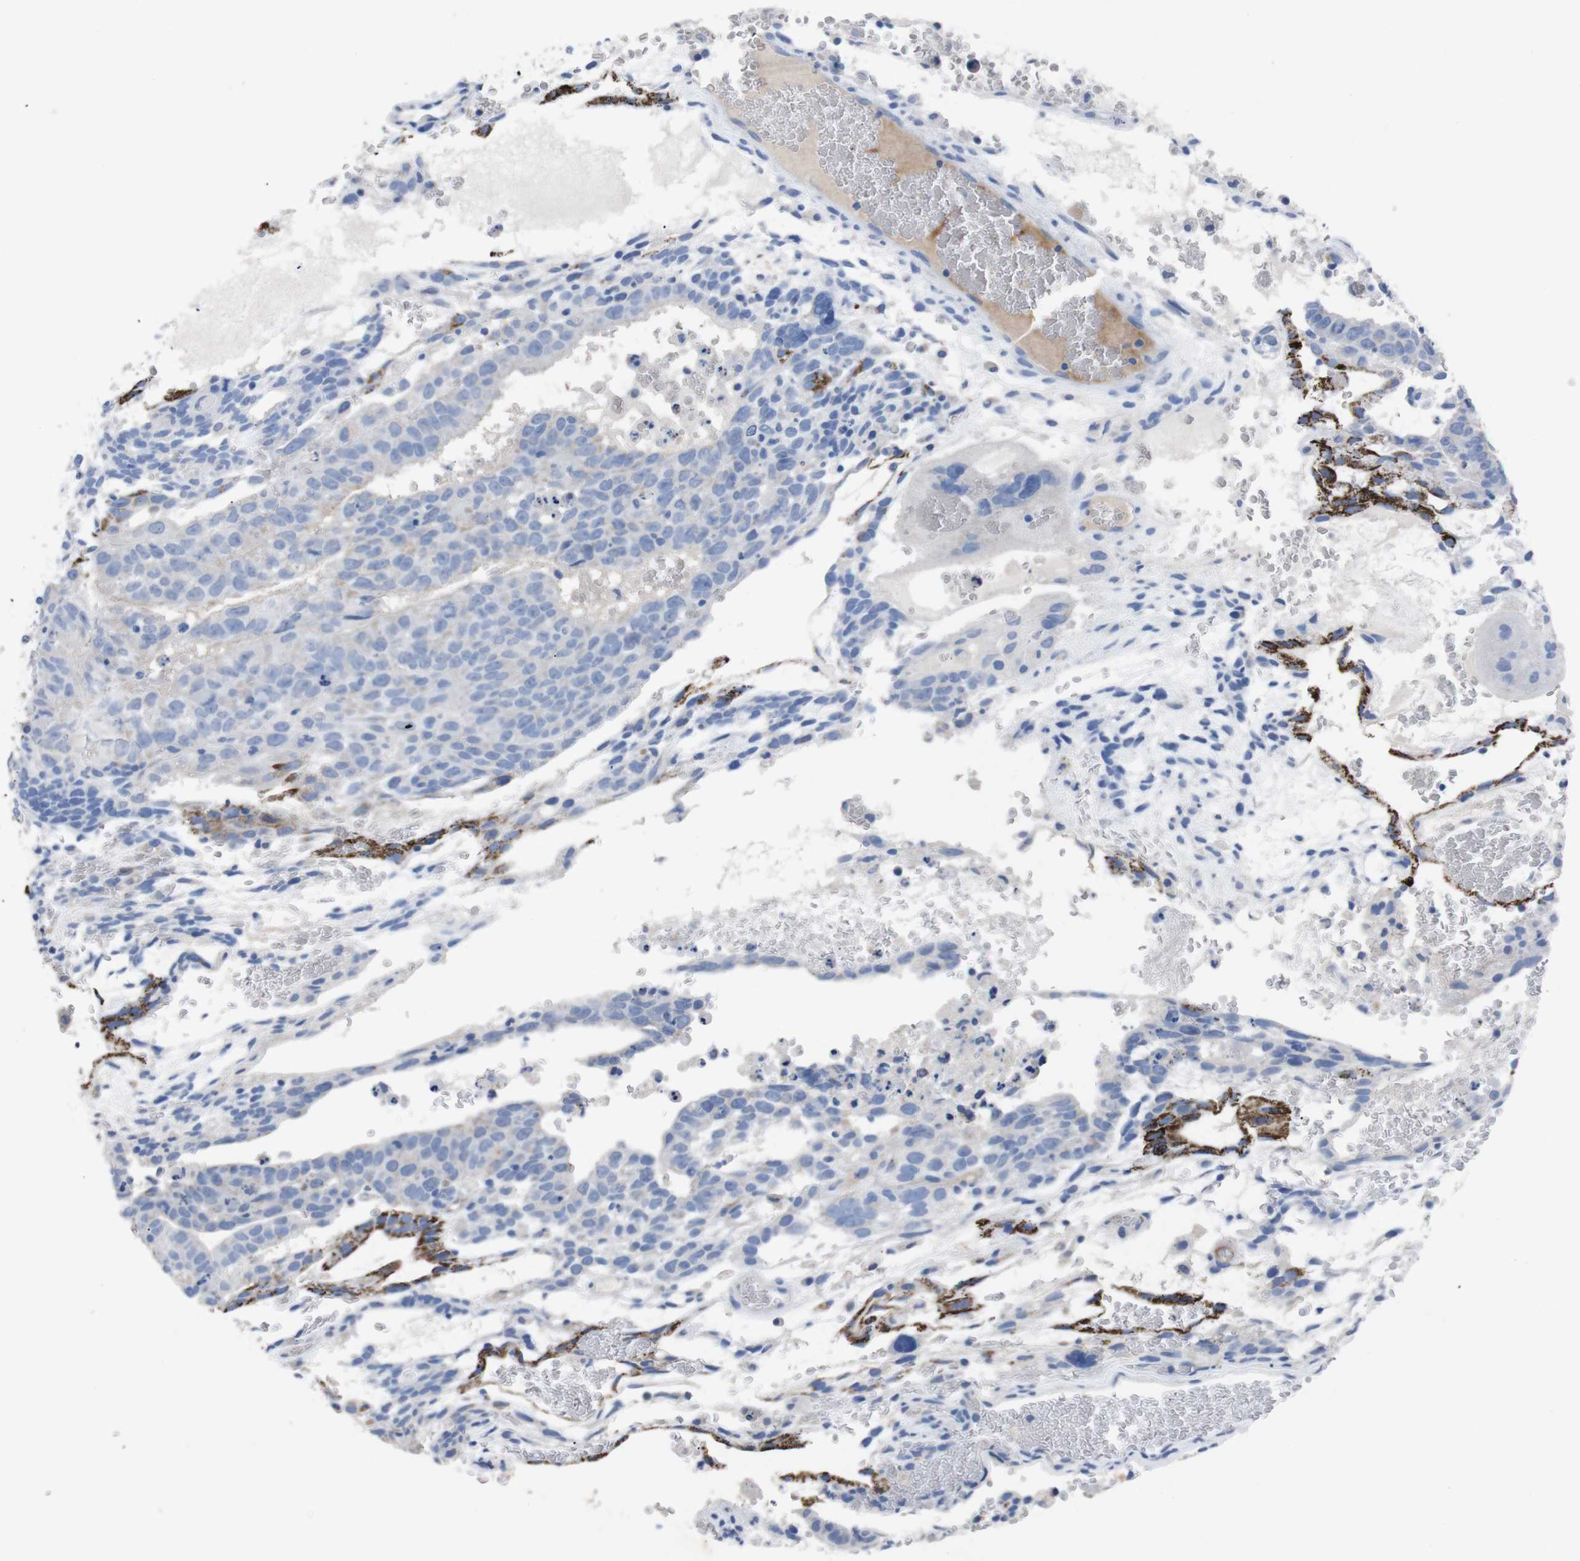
{"staining": {"intensity": "negative", "quantity": "none", "location": "none"}, "tissue": "testis cancer", "cell_type": "Tumor cells", "image_type": "cancer", "snomed": [{"axis": "morphology", "description": "Seminoma, NOS"}, {"axis": "morphology", "description": "Carcinoma, Embryonal, NOS"}, {"axis": "topography", "description": "Testis"}], "caption": "A photomicrograph of human embryonal carcinoma (testis) is negative for staining in tumor cells.", "gene": "GJB2", "patient": {"sex": "male", "age": 52}}